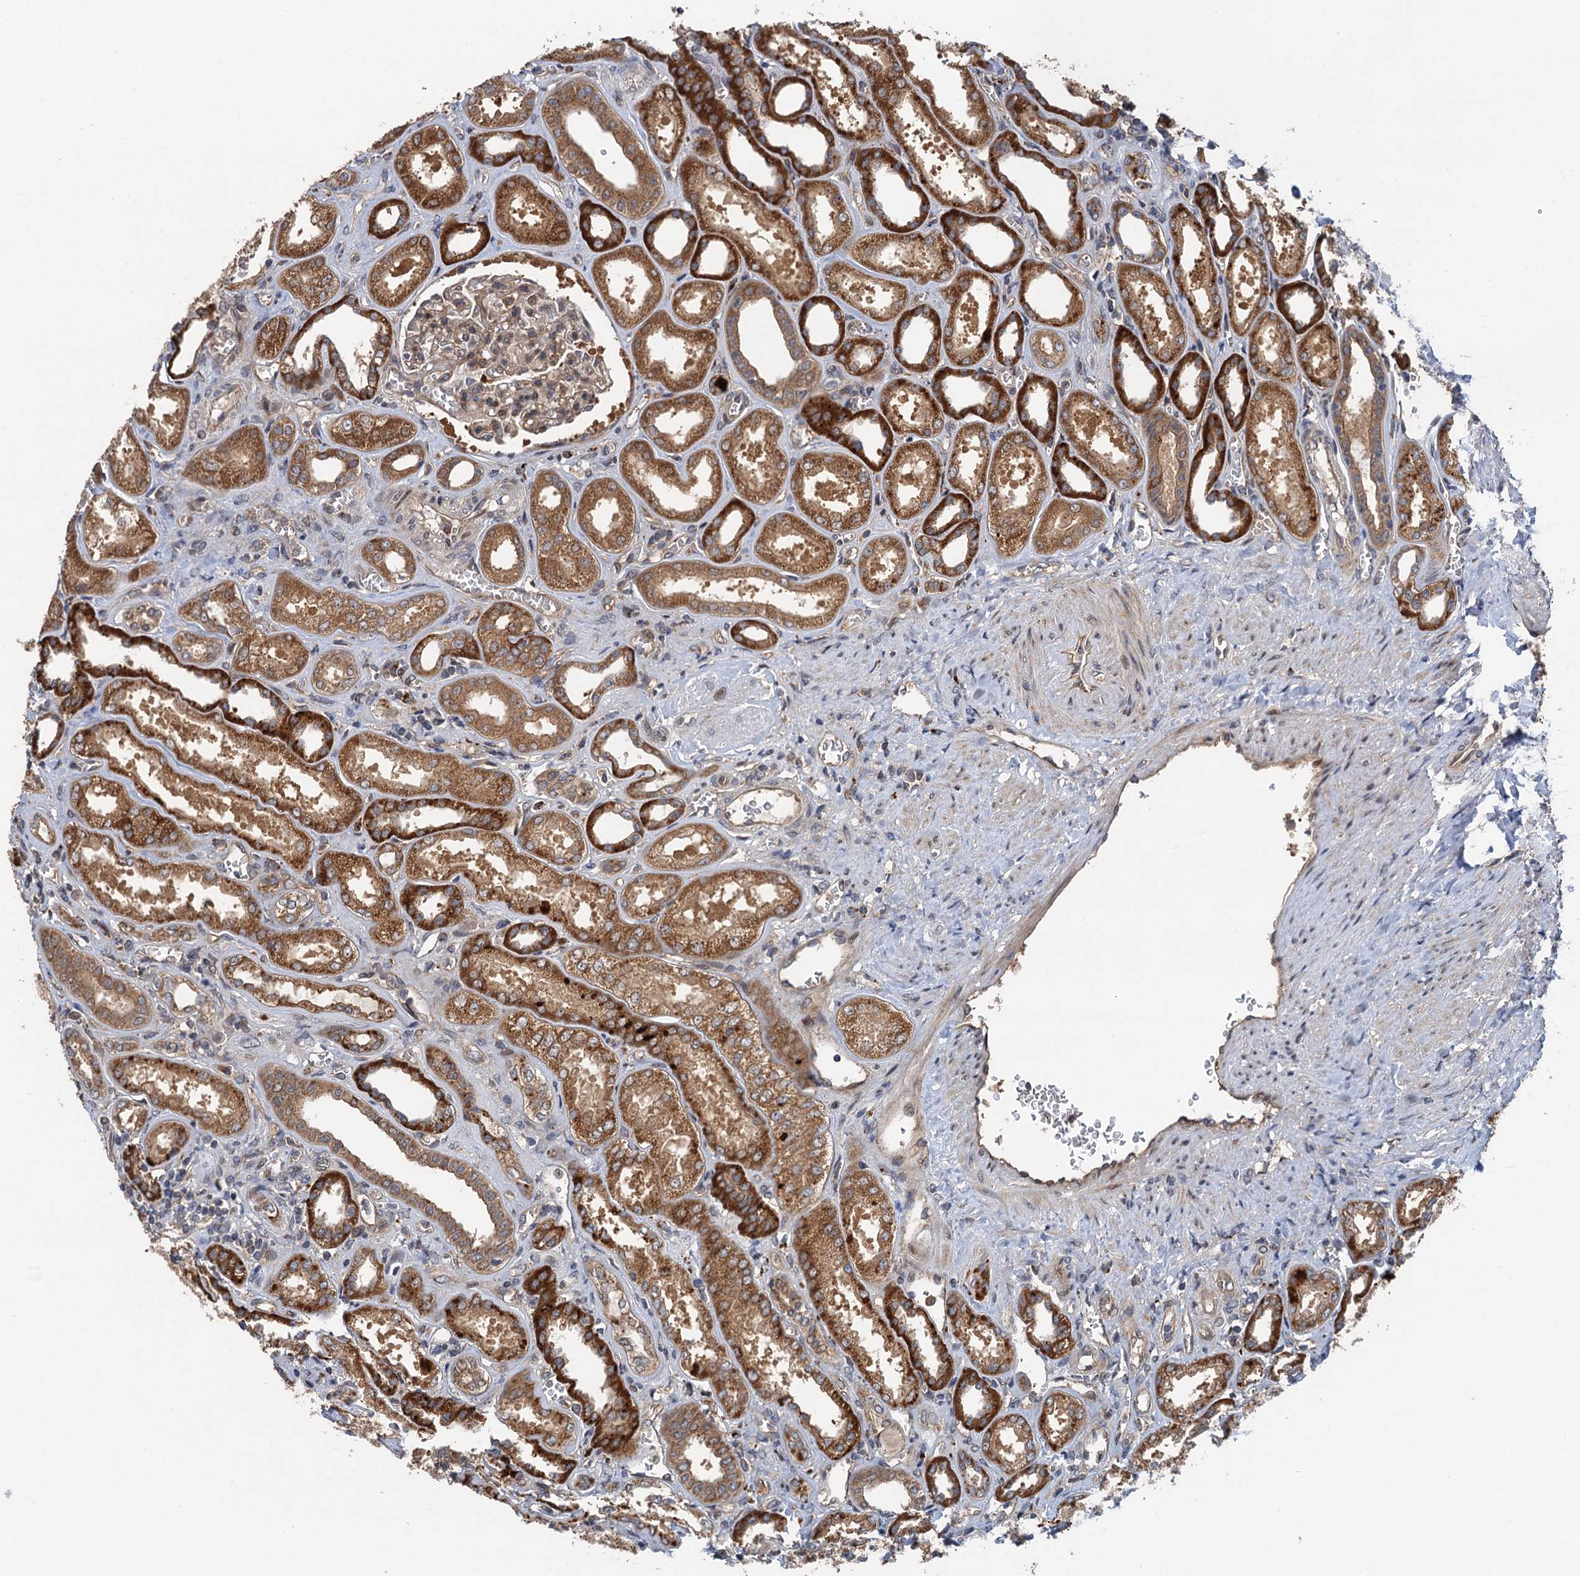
{"staining": {"intensity": "moderate", "quantity": "<25%", "location": "cytoplasmic/membranous"}, "tissue": "kidney", "cell_type": "Cells in glomeruli", "image_type": "normal", "snomed": [{"axis": "morphology", "description": "Normal tissue, NOS"}, {"axis": "morphology", "description": "Adenocarcinoma, NOS"}, {"axis": "topography", "description": "Kidney"}], "caption": "Brown immunohistochemical staining in benign human kidney displays moderate cytoplasmic/membranous staining in about <25% of cells in glomeruli. The protein of interest is stained brown, and the nuclei are stained in blue (DAB (3,3'-diaminobenzidine) IHC with brightfield microscopy, high magnification).", "gene": "NLRP10", "patient": {"sex": "female", "age": 68}}